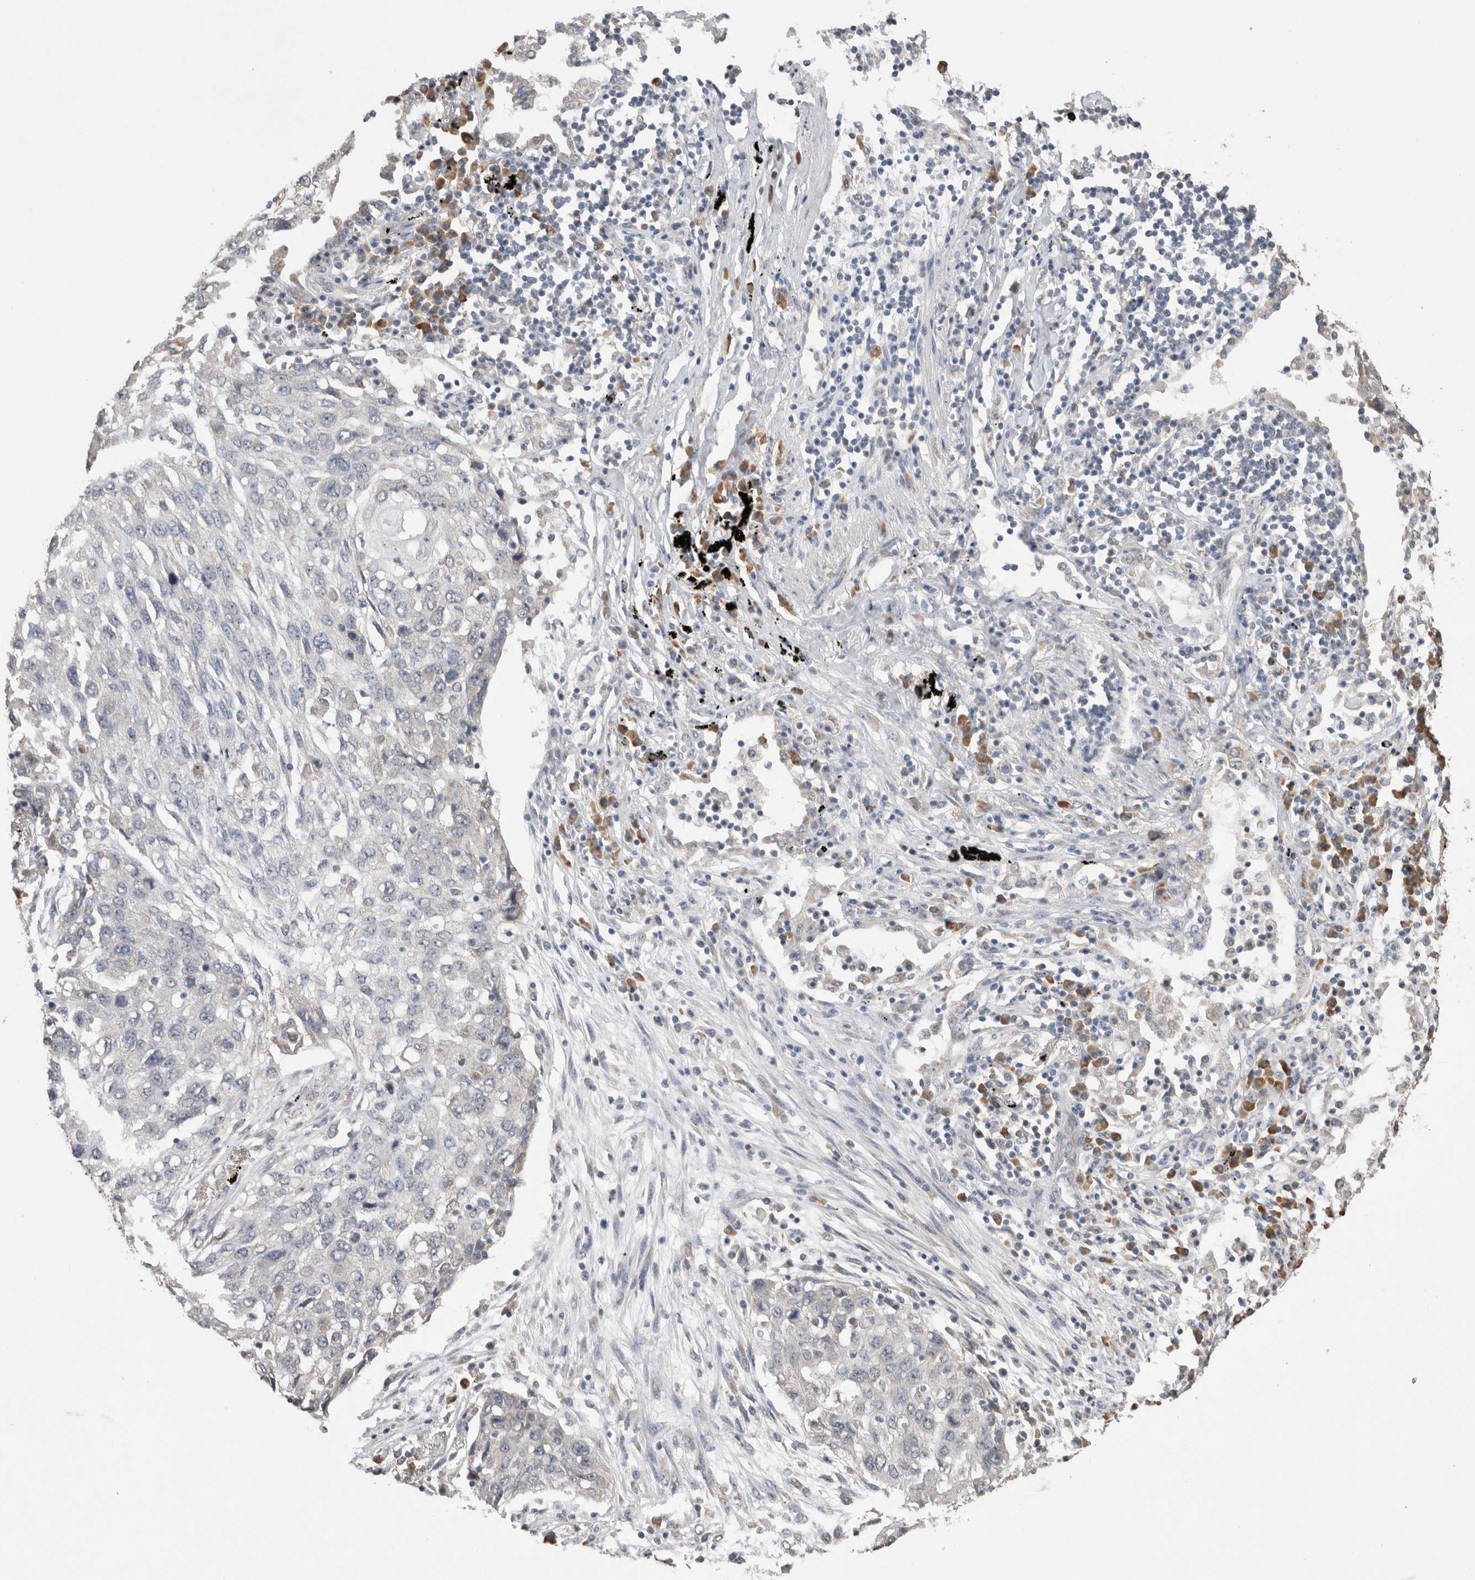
{"staining": {"intensity": "negative", "quantity": "none", "location": "none"}, "tissue": "lung cancer", "cell_type": "Tumor cells", "image_type": "cancer", "snomed": [{"axis": "morphology", "description": "Squamous cell carcinoma, NOS"}, {"axis": "topography", "description": "Lung"}], "caption": "Immunohistochemical staining of lung cancer demonstrates no significant staining in tumor cells.", "gene": "NOMO1", "patient": {"sex": "female", "age": 63}}